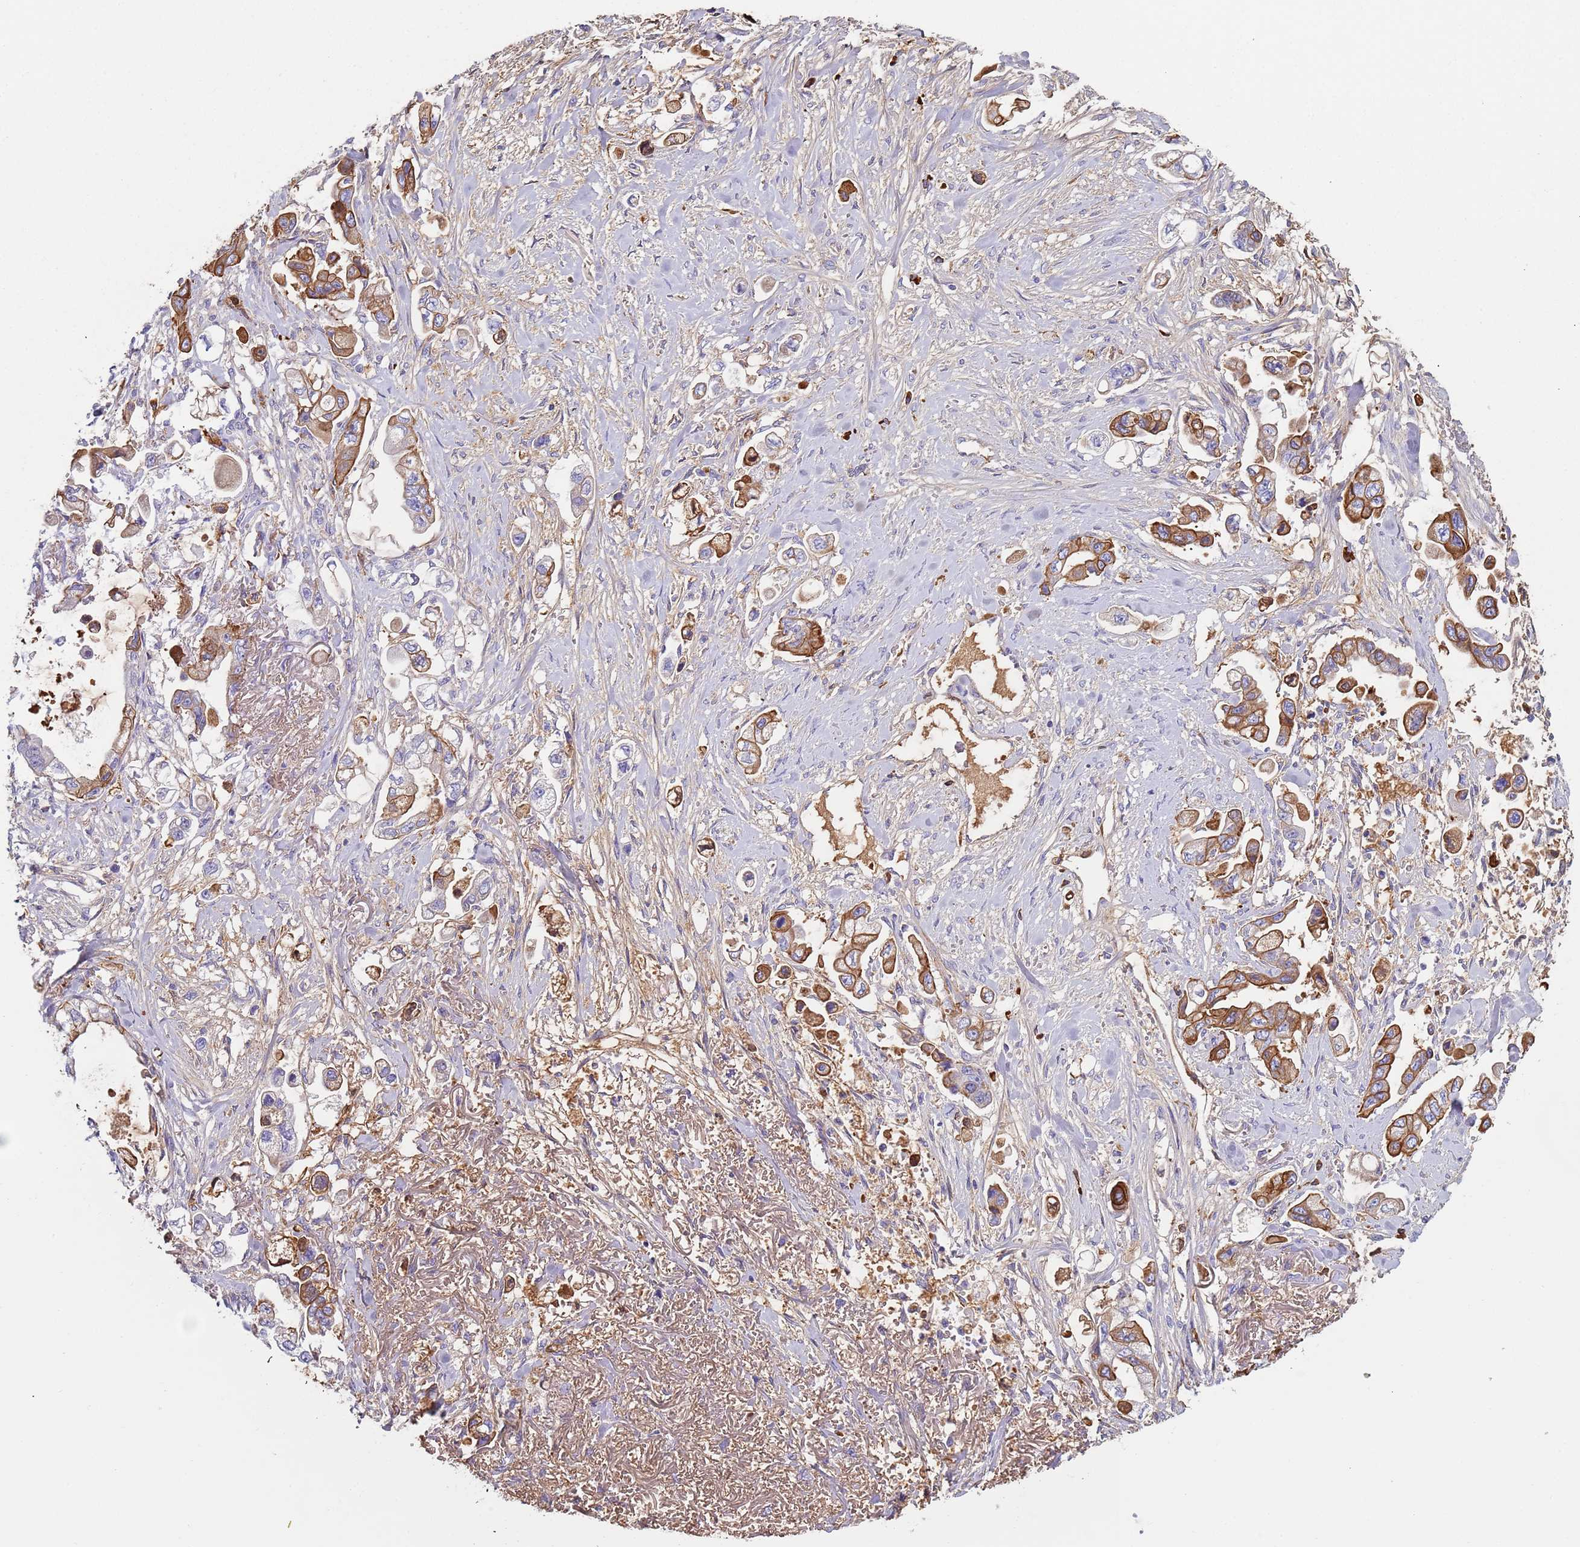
{"staining": {"intensity": "moderate", "quantity": ">75%", "location": "cytoplasmic/membranous"}, "tissue": "stomach cancer", "cell_type": "Tumor cells", "image_type": "cancer", "snomed": [{"axis": "morphology", "description": "Adenocarcinoma, NOS"}, {"axis": "topography", "description": "Stomach"}], "caption": "Immunohistochemical staining of human stomach cancer (adenocarcinoma) exhibits medium levels of moderate cytoplasmic/membranous staining in about >75% of tumor cells. Using DAB (brown) and hematoxylin (blue) stains, captured at high magnification using brightfield microscopy.", "gene": "CYSLTR2", "patient": {"sex": "male", "age": 62}}